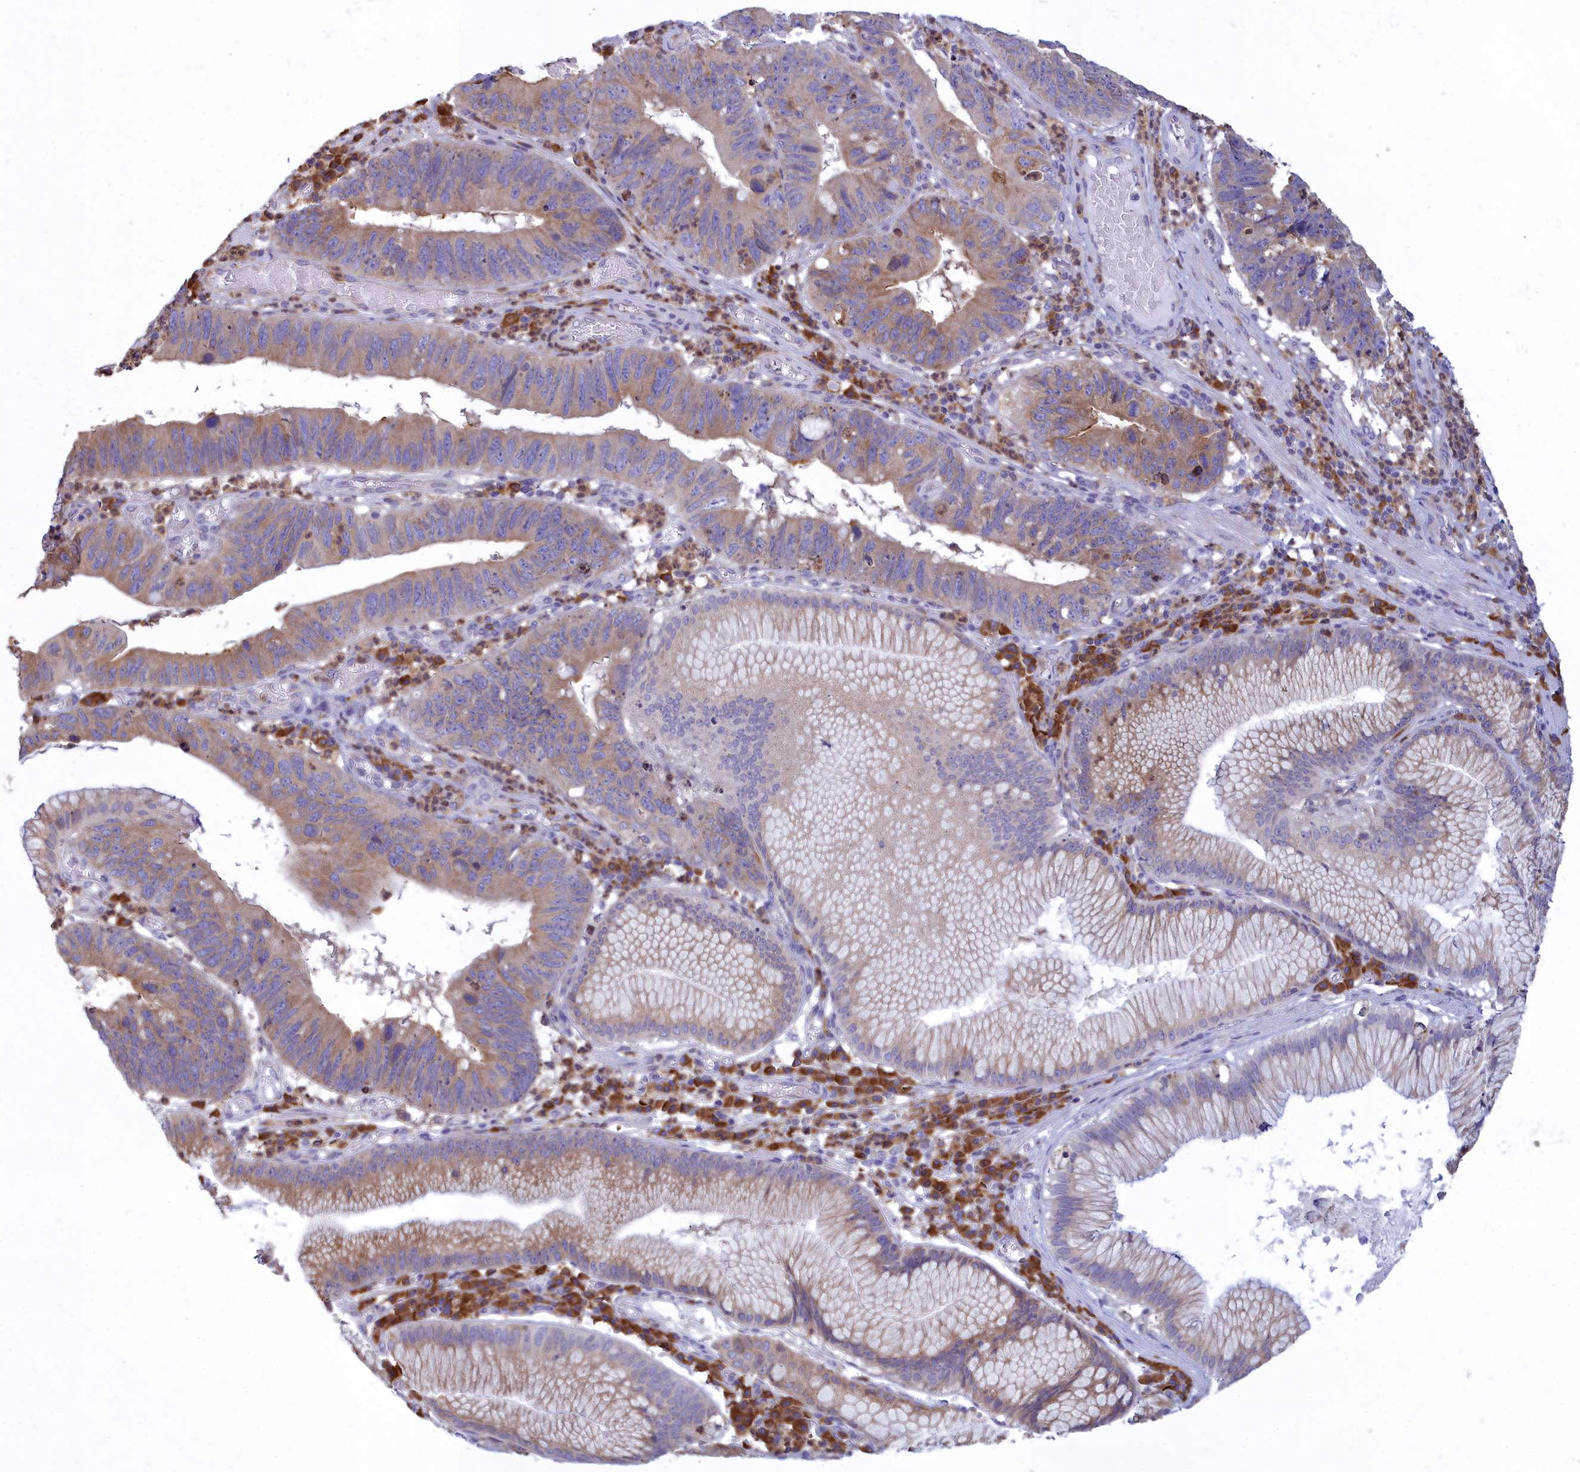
{"staining": {"intensity": "moderate", "quantity": ">75%", "location": "cytoplasmic/membranous"}, "tissue": "stomach cancer", "cell_type": "Tumor cells", "image_type": "cancer", "snomed": [{"axis": "morphology", "description": "Adenocarcinoma, NOS"}, {"axis": "topography", "description": "Stomach"}], "caption": "Moderate cytoplasmic/membranous expression is appreciated in approximately >75% of tumor cells in adenocarcinoma (stomach). The staining was performed using DAB to visualize the protein expression in brown, while the nuclei were stained in blue with hematoxylin (Magnification: 20x).", "gene": "HM13", "patient": {"sex": "male", "age": 59}}